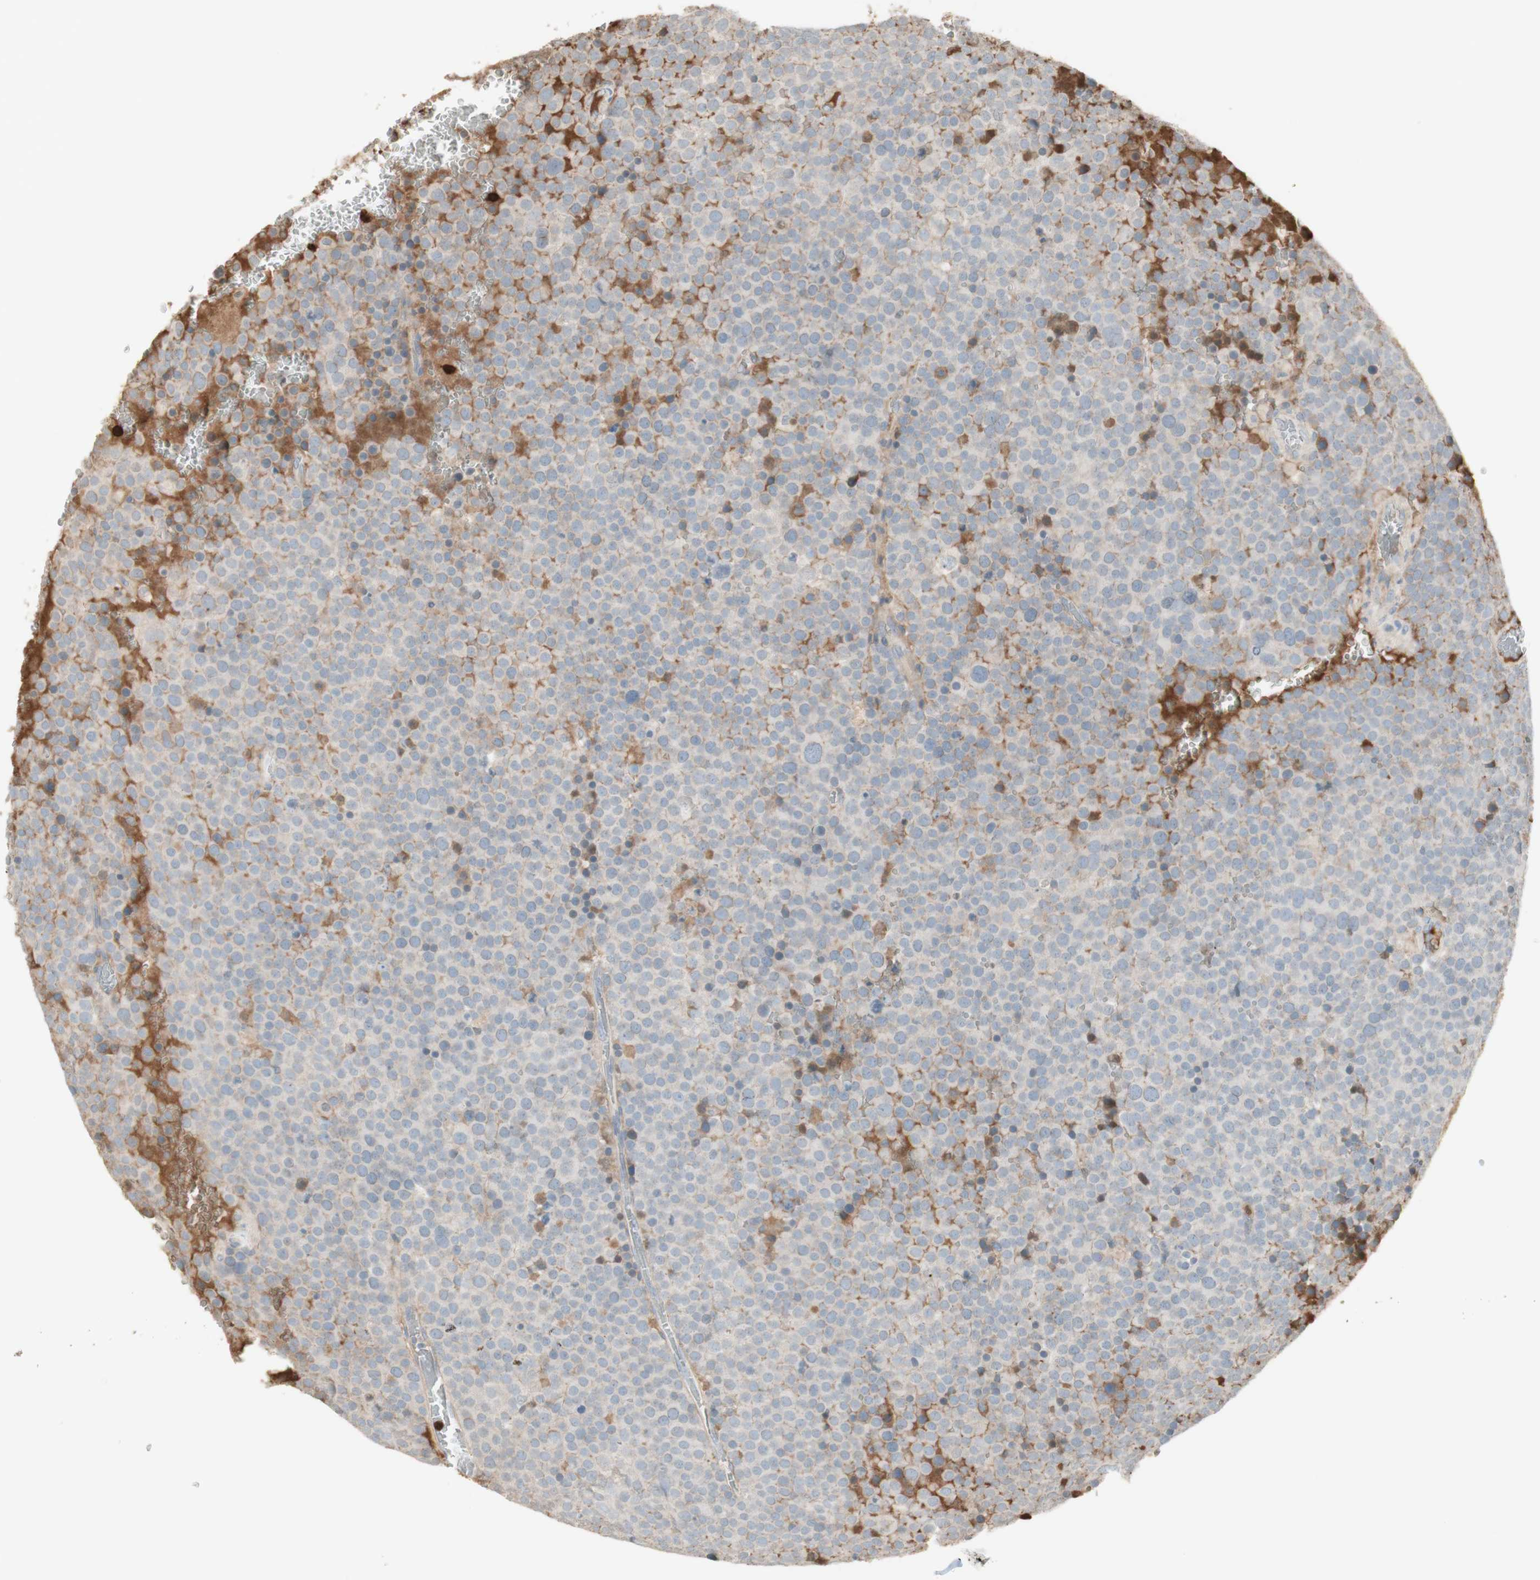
{"staining": {"intensity": "negative", "quantity": "none", "location": "none"}, "tissue": "testis cancer", "cell_type": "Tumor cells", "image_type": "cancer", "snomed": [{"axis": "morphology", "description": "Seminoma, NOS"}, {"axis": "topography", "description": "Testis"}], "caption": "Immunohistochemistry of testis cancer demonstrates no staining in tumor cells.", "gene": "NID1", "patient": {"sex": "male", "age": 71}}